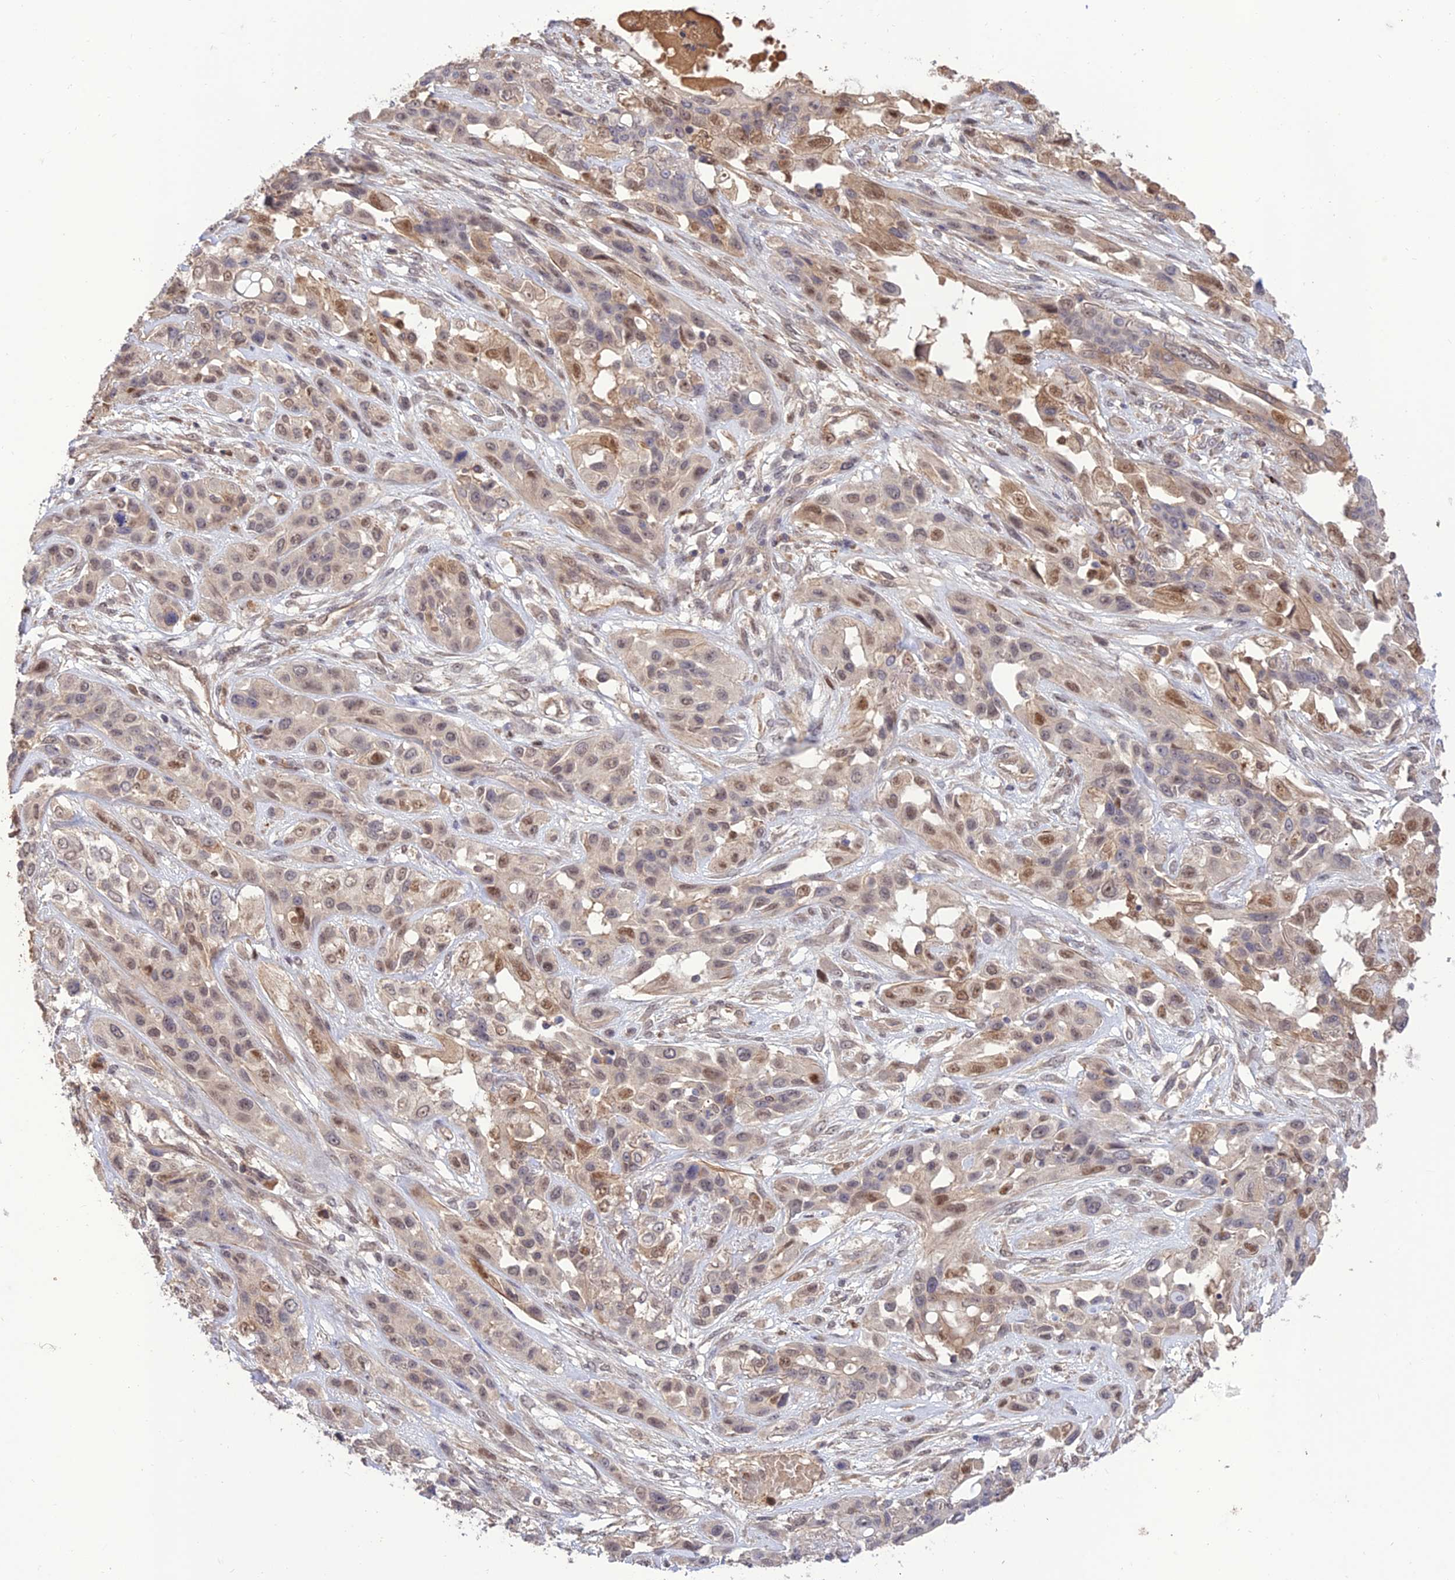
{"staining": {"intensity": "moderate", "quantity": "<25%", "location": "nuclear"}, "tissue": "lung cancer", "cell_type": "Tumor cells", "image_type": "cancer", "snomed": [{"axis": "morphology", "description": "Squamous cell carcinoma, NOS"}, {"axis": "topography", "description": "Lung"}], "caption": "A photomicrograph of lung squamous cell carcinoma stained for a protein demonstrates moderate nuclear brown staining in tumor cells.", "gene": "REV1", "patient": {"sex": "female", "age": 70}}